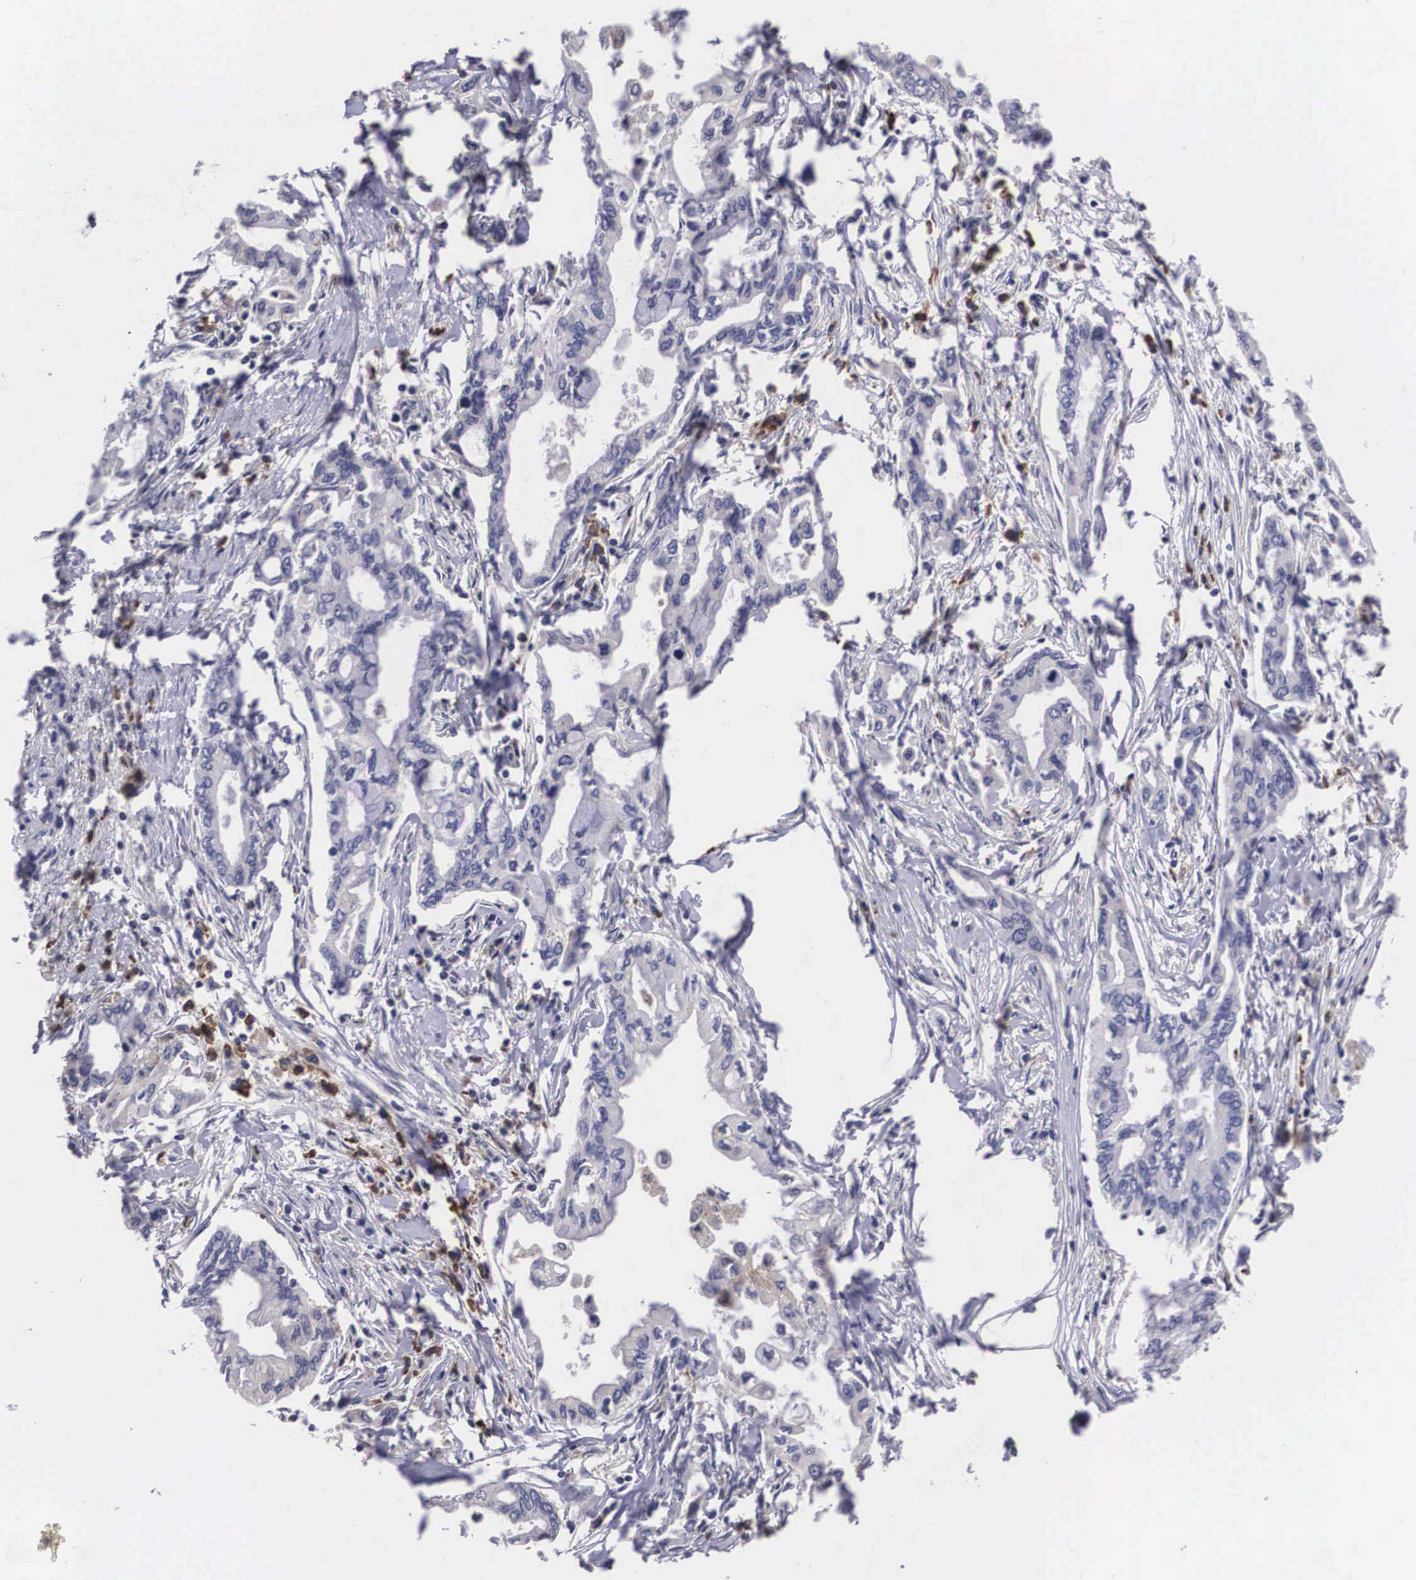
{"staining": {"intensity": "moderate", "quantity": "<25%", "location": "cytoplasmic/membranous"}, "tissue": "pancreatic cancer", "cell_type": "Tumor cells", "image_type": "cancer", "snomed": [{"axis": "morphology", "description": "Adenocarcinoma, NOS"}, {"axis": "topography", "description": "Pancreas"}], "caption": "Moderate cytoplasmic/membranous staining for a protein is present in approximately <25% of tumor cells of pancreatic adenocarcinoma using IHC.", "gene": "CRELD2", "patient": {"sex": "female", "age": 57}}